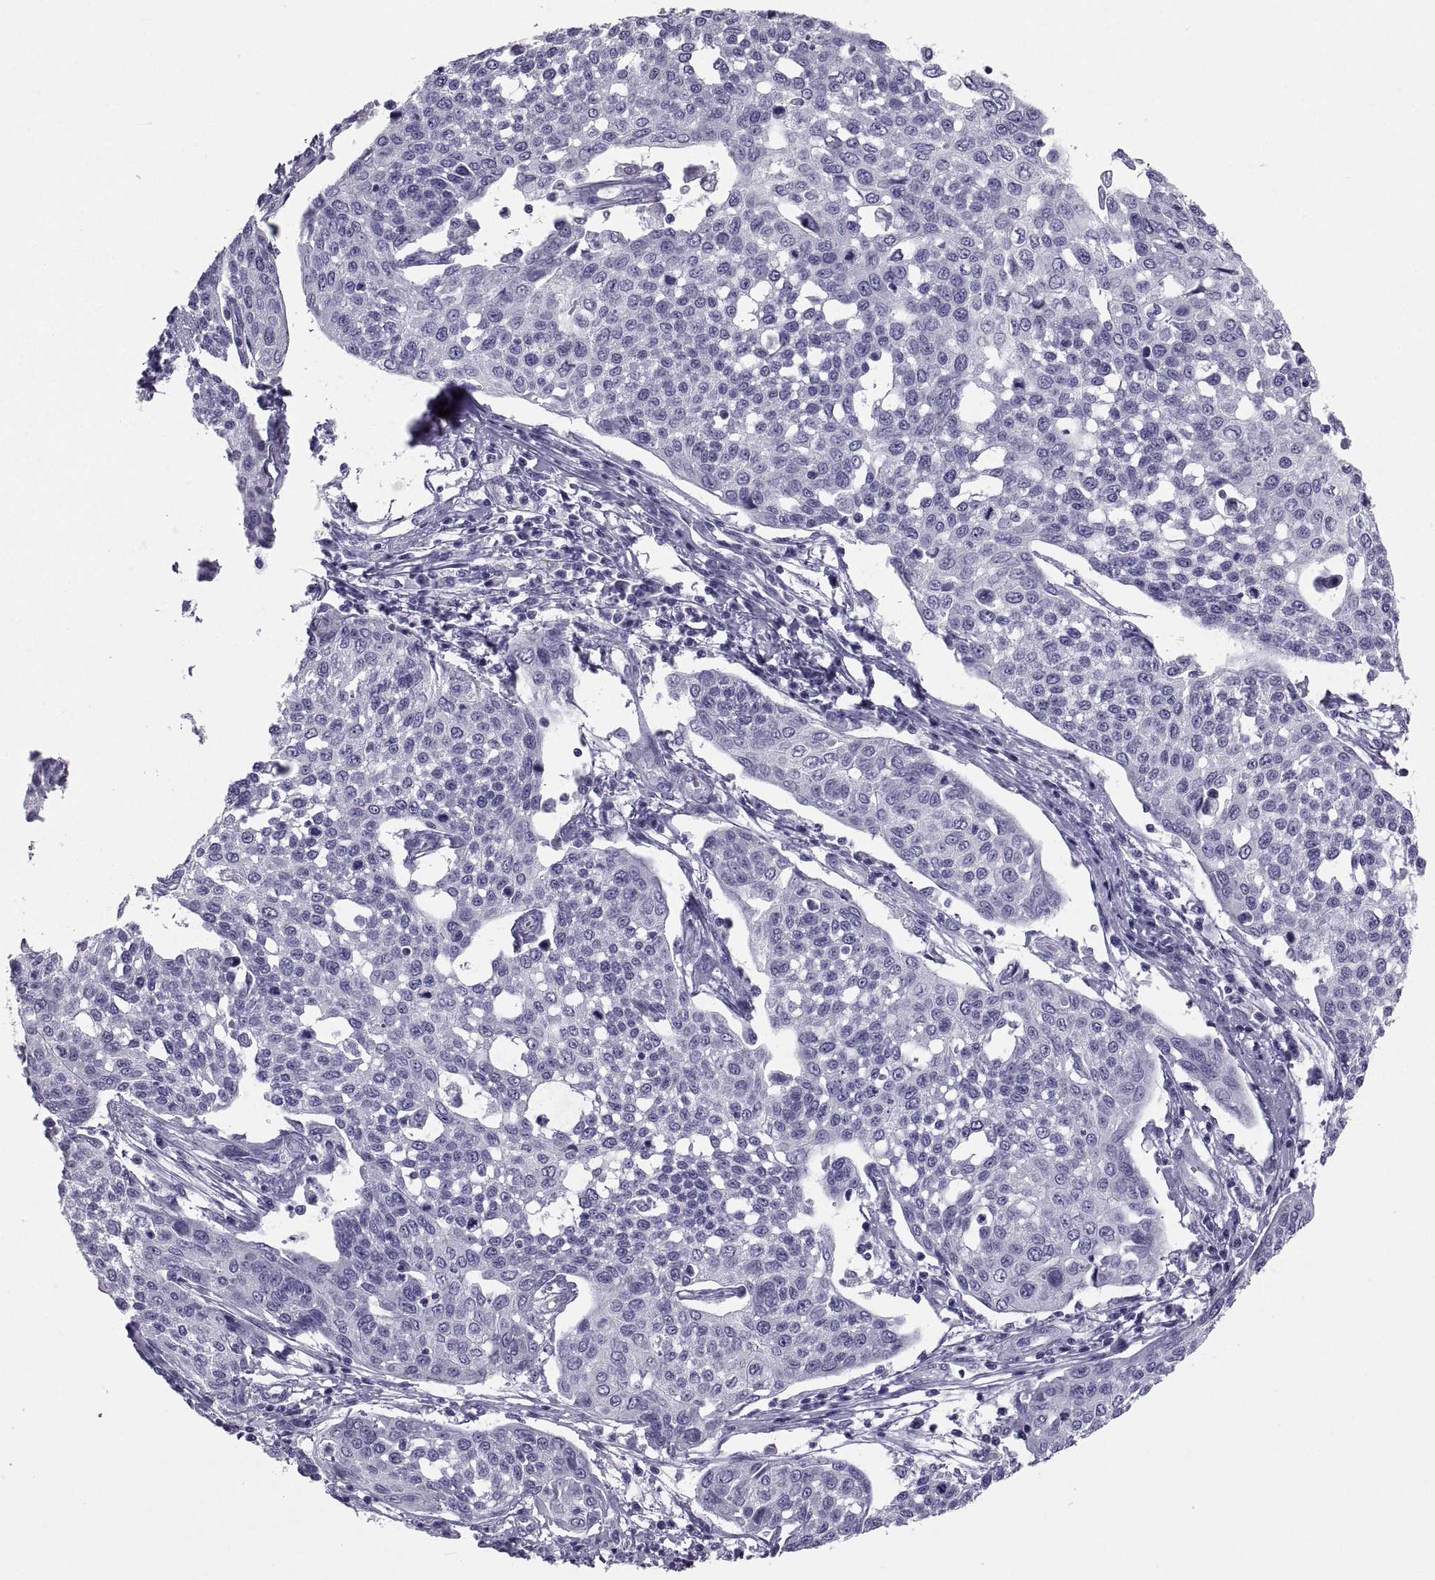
{"staining": {"intensity": "negative", "quantity": "none", "location": "none"}, "tissue": "cervical cancer", "cell_type": "Tumor cells", "image_type": "cancer", "snomed": [{"axis": "morphology", "description": "Squamous cell carcinoma, NOS"}, {"axis": "topography", "description": "Cervix"}], "caption": "Tumor cells show no significant protein positivity in cervical cancer (squamous cell carcinoma).", "gene": "PCSK1N", "patient": {"sex": "female", "age": 34}}